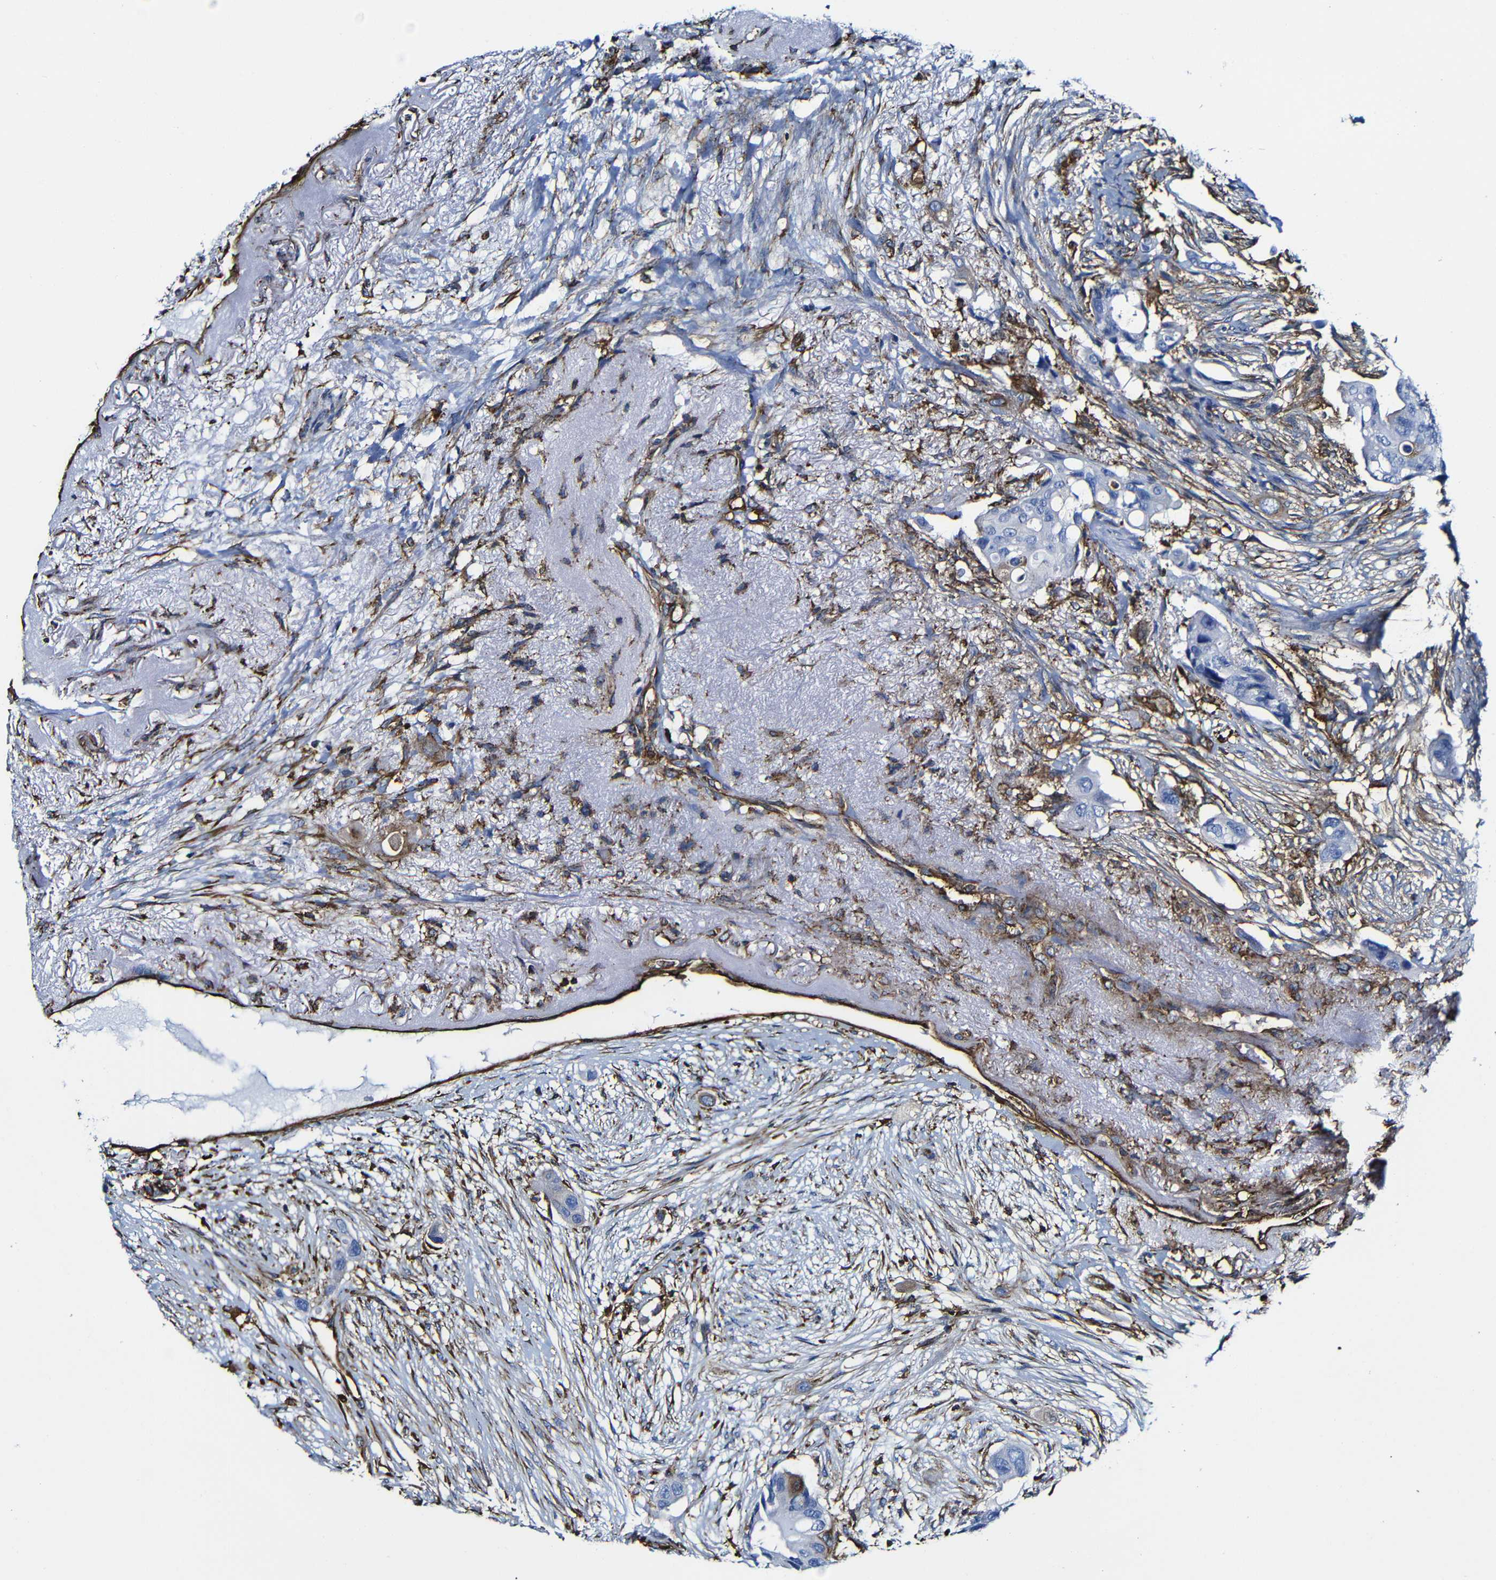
{"staining": {"intensity": "negative", "quantity": "none", "location": "none"}, "tissue": "colorectal cancer", "cell_type": "Tumor cells", "image_type": "cancer", "snomed": [{"axis": "morphology", "description": "Adenocarcinoma, NOS"}, {"axis": "topography", "description": "Colon"}], "caption": "Colorectal cancer was stained to show a protein in brown. There is no significant positivity in tumor cells.", "gene": "MSN", "patient": {"sex": "female", "age": 57}}